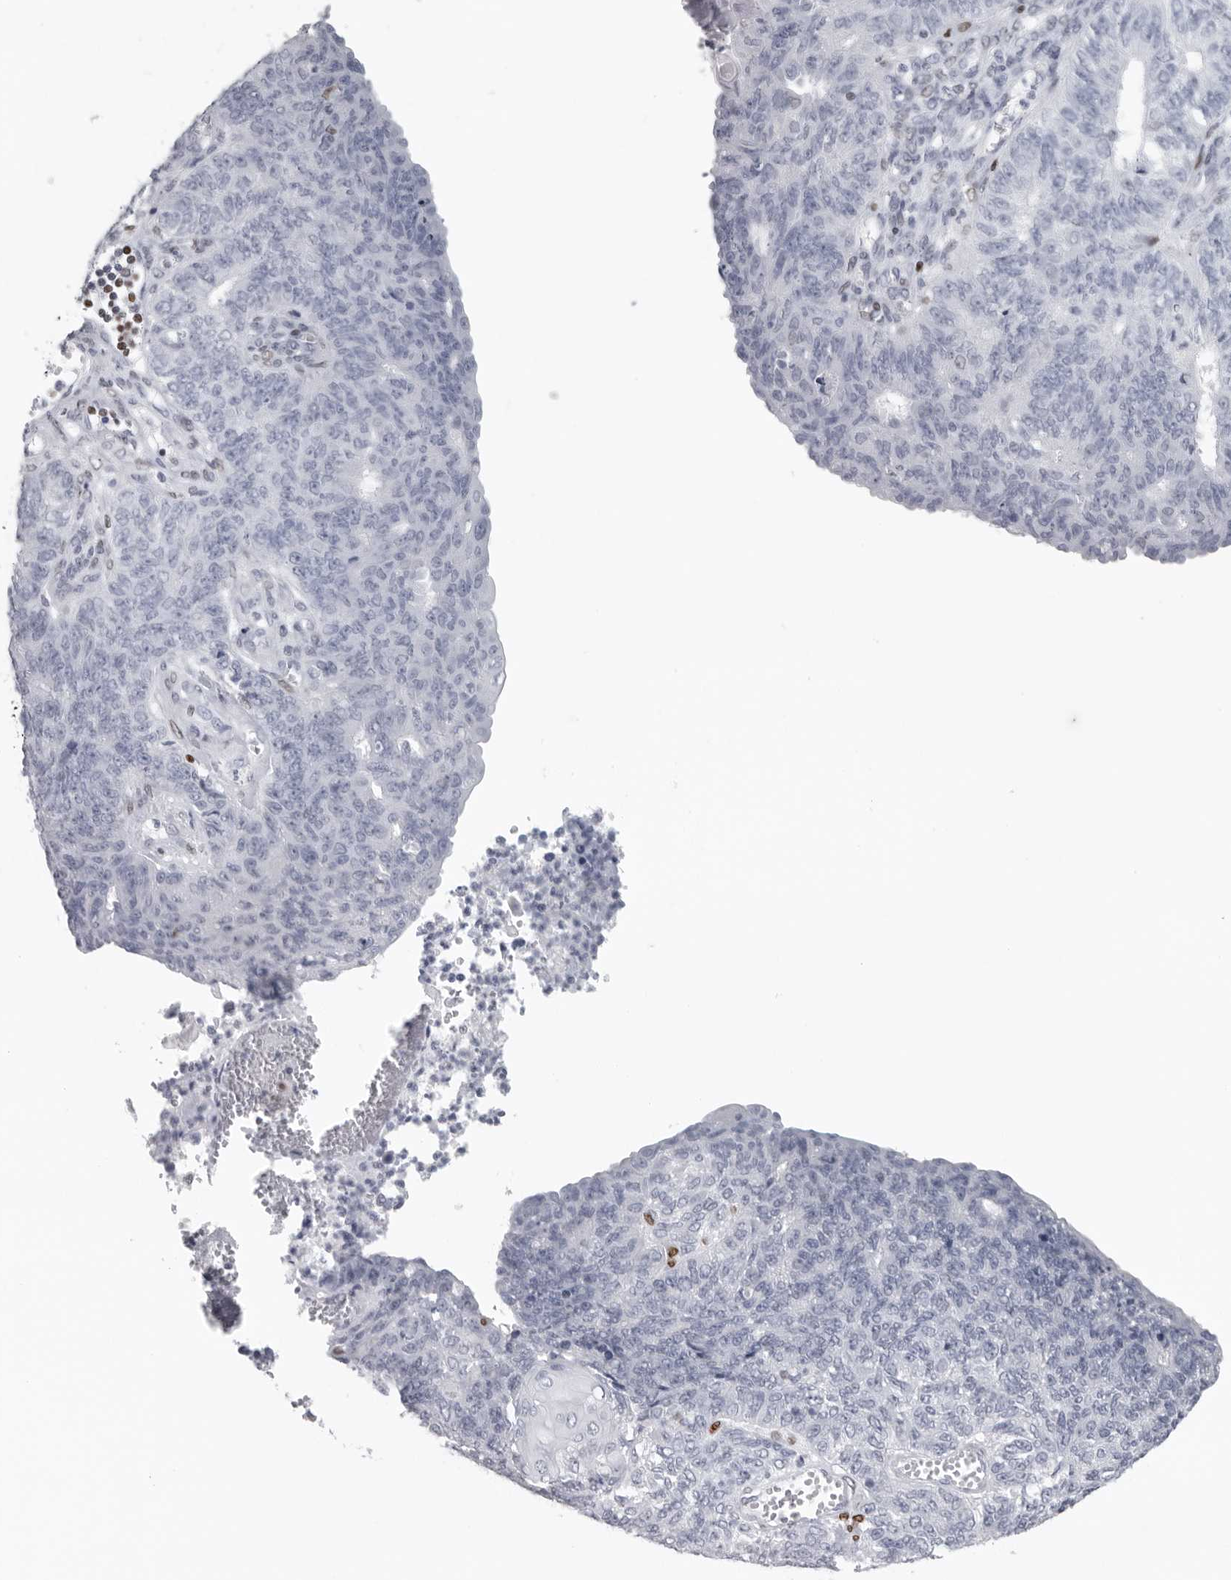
{"staining": {"intensity": "negative", "quantity": "none", "location": "none"}, "tissue": "endometrial cancer", "cell_type": "Tumor cells", "image_type": "cancer", "snomed": [{"axis": "morphology", "description": "Adenocarcinoma, NOS"}, {"axis": "topography", "description": "Endometrium"}], "caption": "This is an immunohistochemistry photomicrograph of human adenocarcinoma (endometrial). There is no expression in tumor cells.", "gene": "SATB2", "patient": {"sex": "female", "age": 32}}